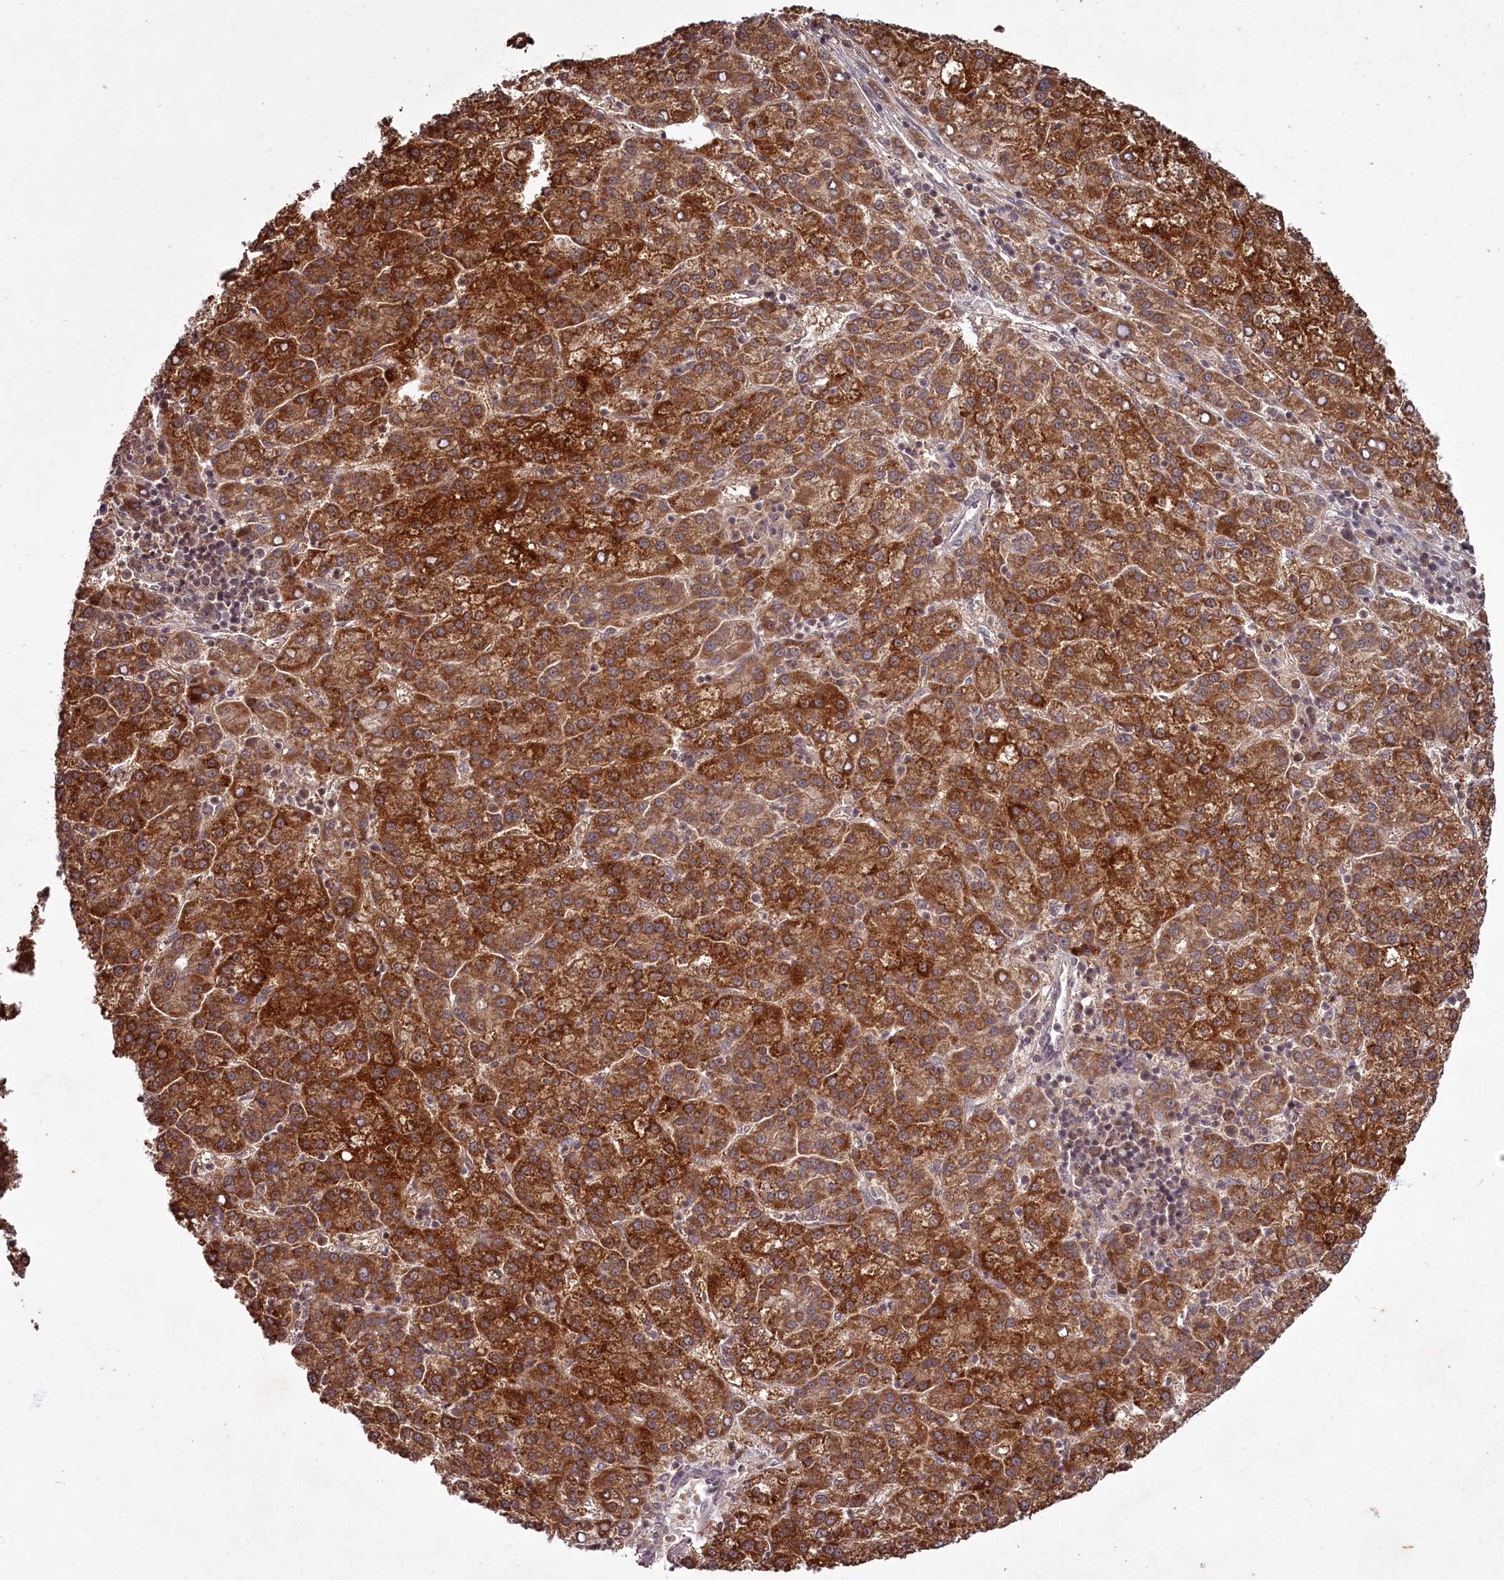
{"staining": {"intensity": "strong", "quantity": ">75%", "location": "cytoplasmic/membranous"}, "tissue": "liver cancer", "cell_type": "Tumor cells", "image_type": "cancer", "snomed": [{"axis": "morphology", "description": "Carcinoma, Hepatocellular, NOS"}, {"axis": "topography", "description": "Liver"}], "caption": "A brown stain labels strong cytoplasmic/membranous positivity of a protein in liver cancer (hepatocellular carcinoma) tumor cells.", "gene": "PCBP2", "patient": {"sex": "female", "age": 58}}